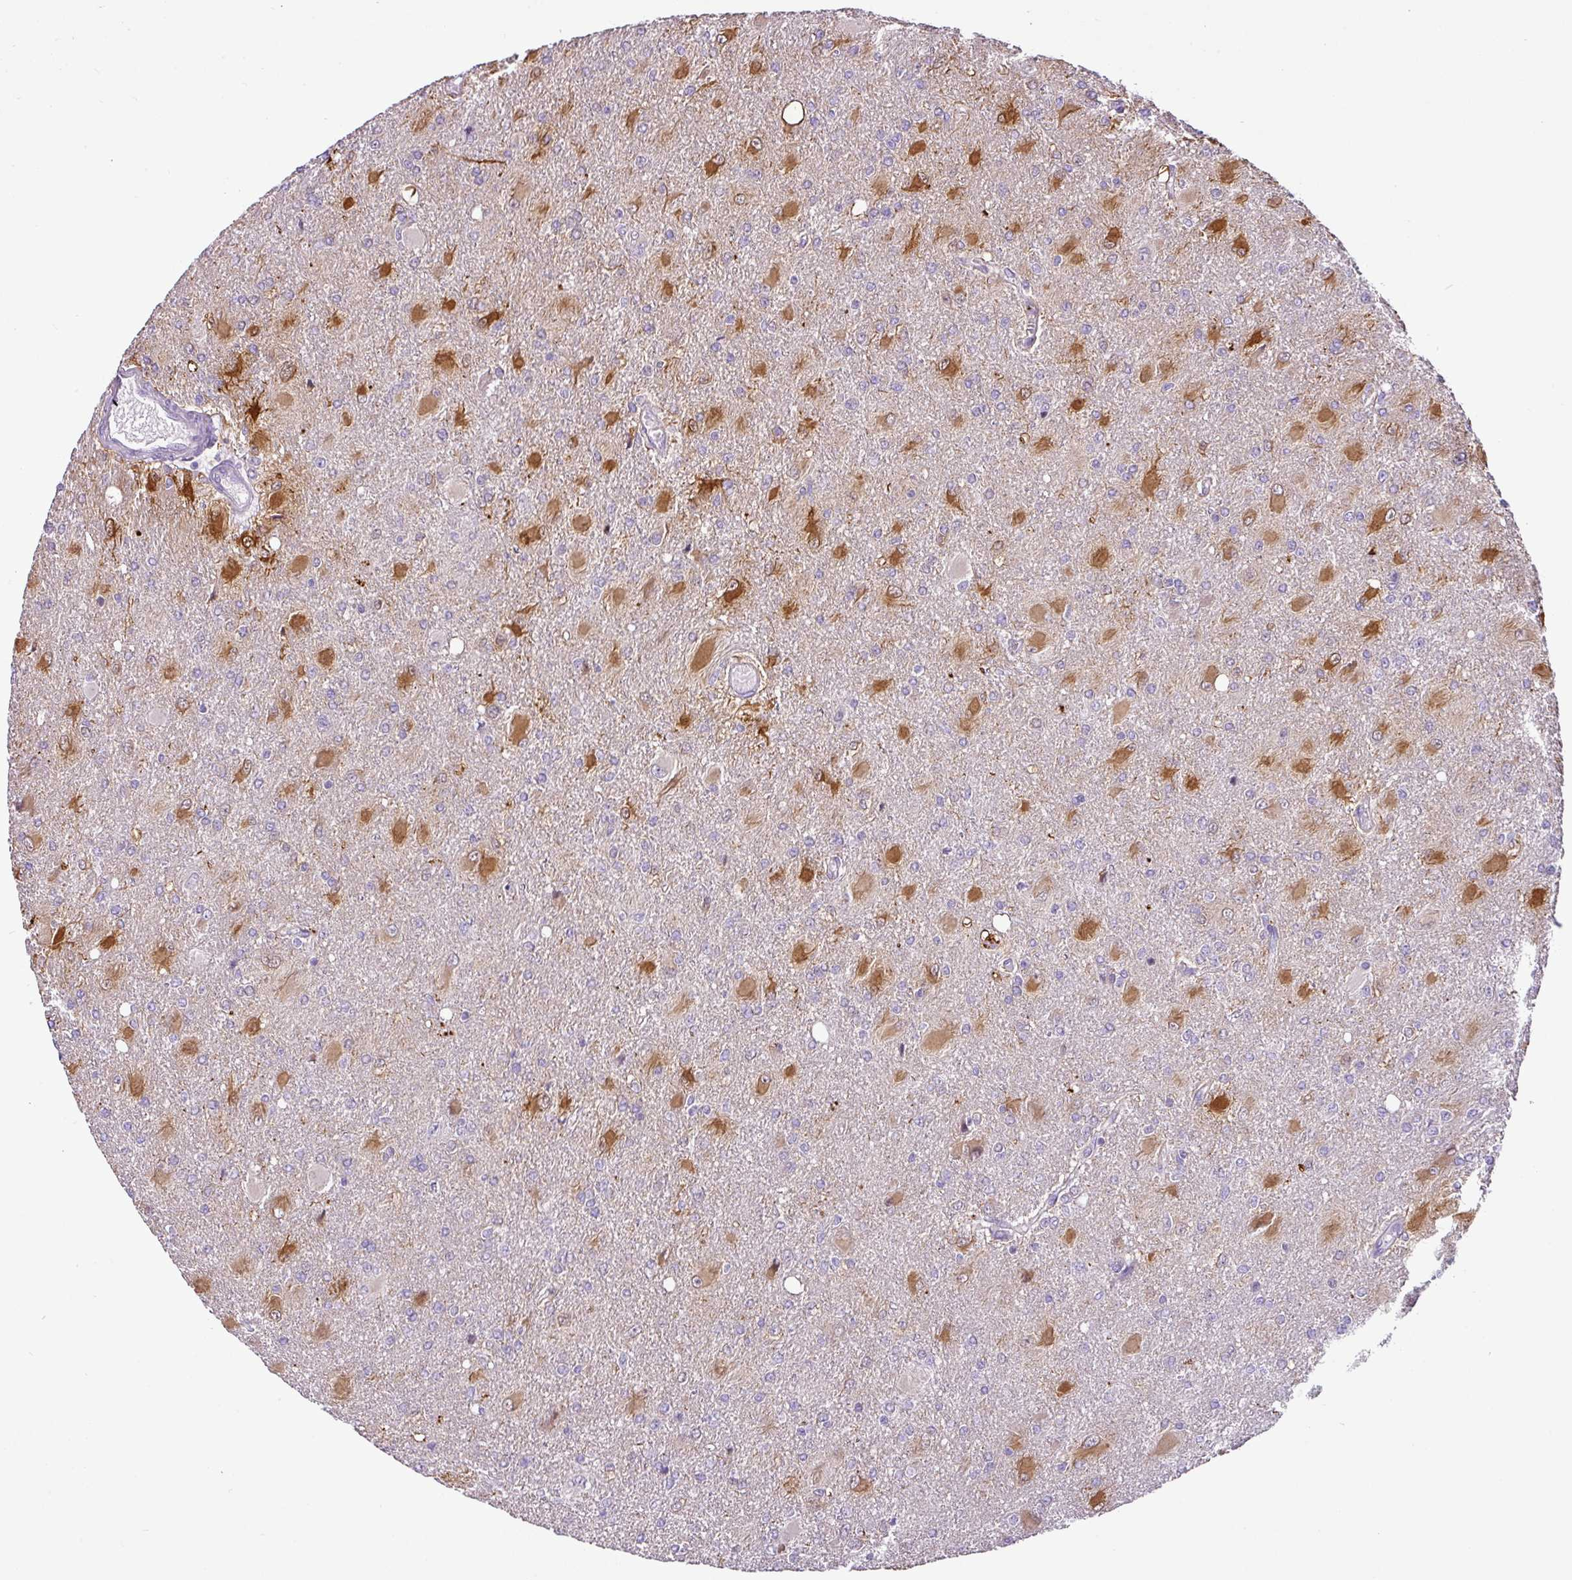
{"staining": {"intensity": "moderate", "quantity": "25%-75%", "location": "cytoplasmic/membranous"}, "tissue": "glioma", "cell_type": "Tumor cells", "image_type": "cancer", "snomed": [{"axis": "morphology", "description": "Glioma, malignant, High grade"}, {"axis": "topography", "description": "Brain"}], "caption": "IHC of malignant glioma (high-grade) demonstrates medium levels of moderate cytoplasmic/membranous staining in approximately 25%-75% of tumor cells. (Stains: DAB in brown, nuclei in blue, Microscopy: brightfield microscopy at high magnification).", "gene": "HMCN2", "patient": {"sex": "male", "age": 67}}